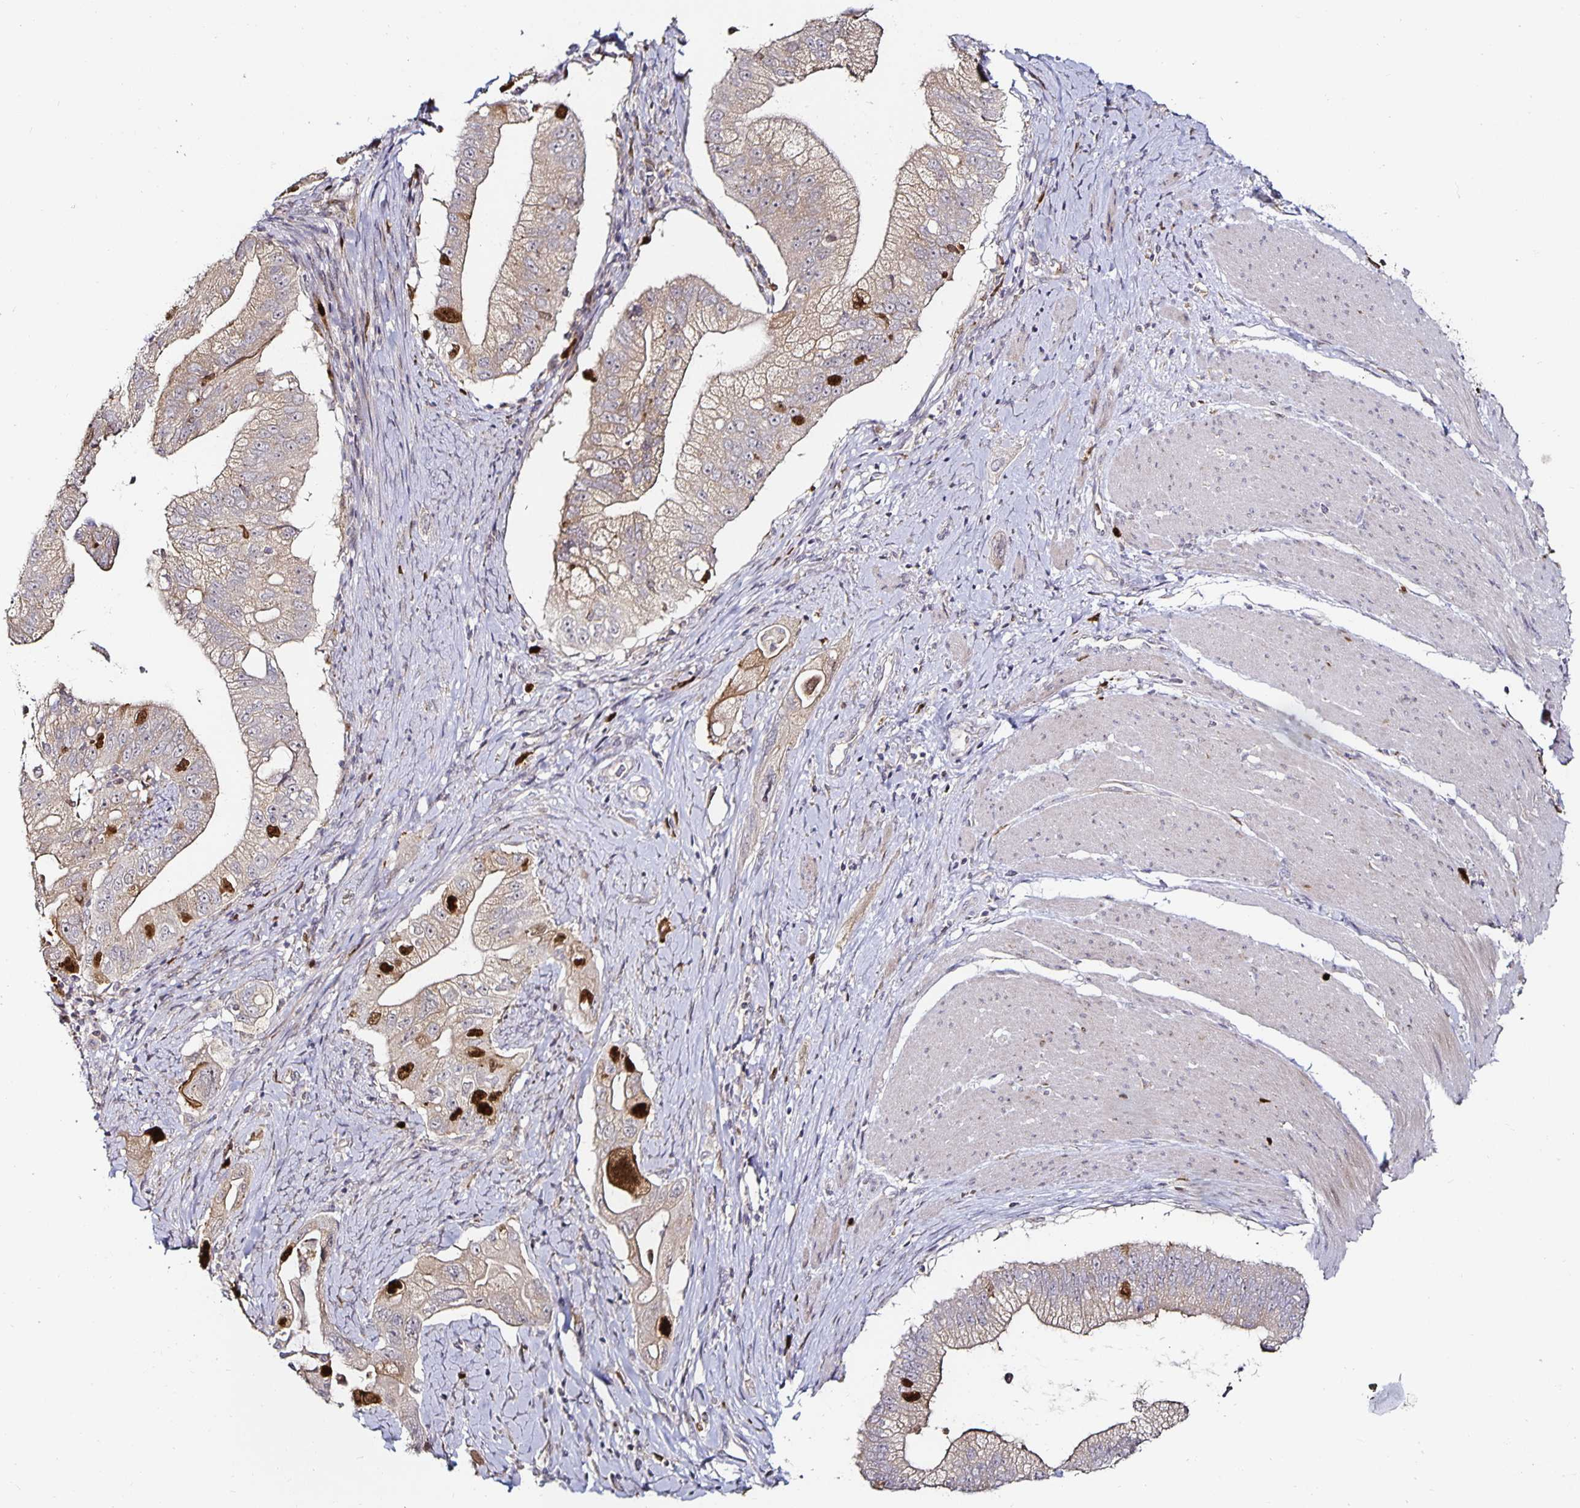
{"staining": {"intensity": "strong", "quantity": "<25%", "location": "nuclear"}, "tissue": "pancreatic cancer", "cell_type": "Tumor cells", "image_type": "cancer", "snomed": [{"axis": "morphology", "description": "Adenocarcinoma, NOS"}, {"axis": "topography", "description": "Pancreas"}], "caption": "Immunohistochemical staining of adenocarcinoma (pancreatic) demonstrates medium levels of strong nuclear protein positivity in approximately <25% of tumor cells.", "gene": "ANLN", "patient": {"sex": "male", "age": 70}}